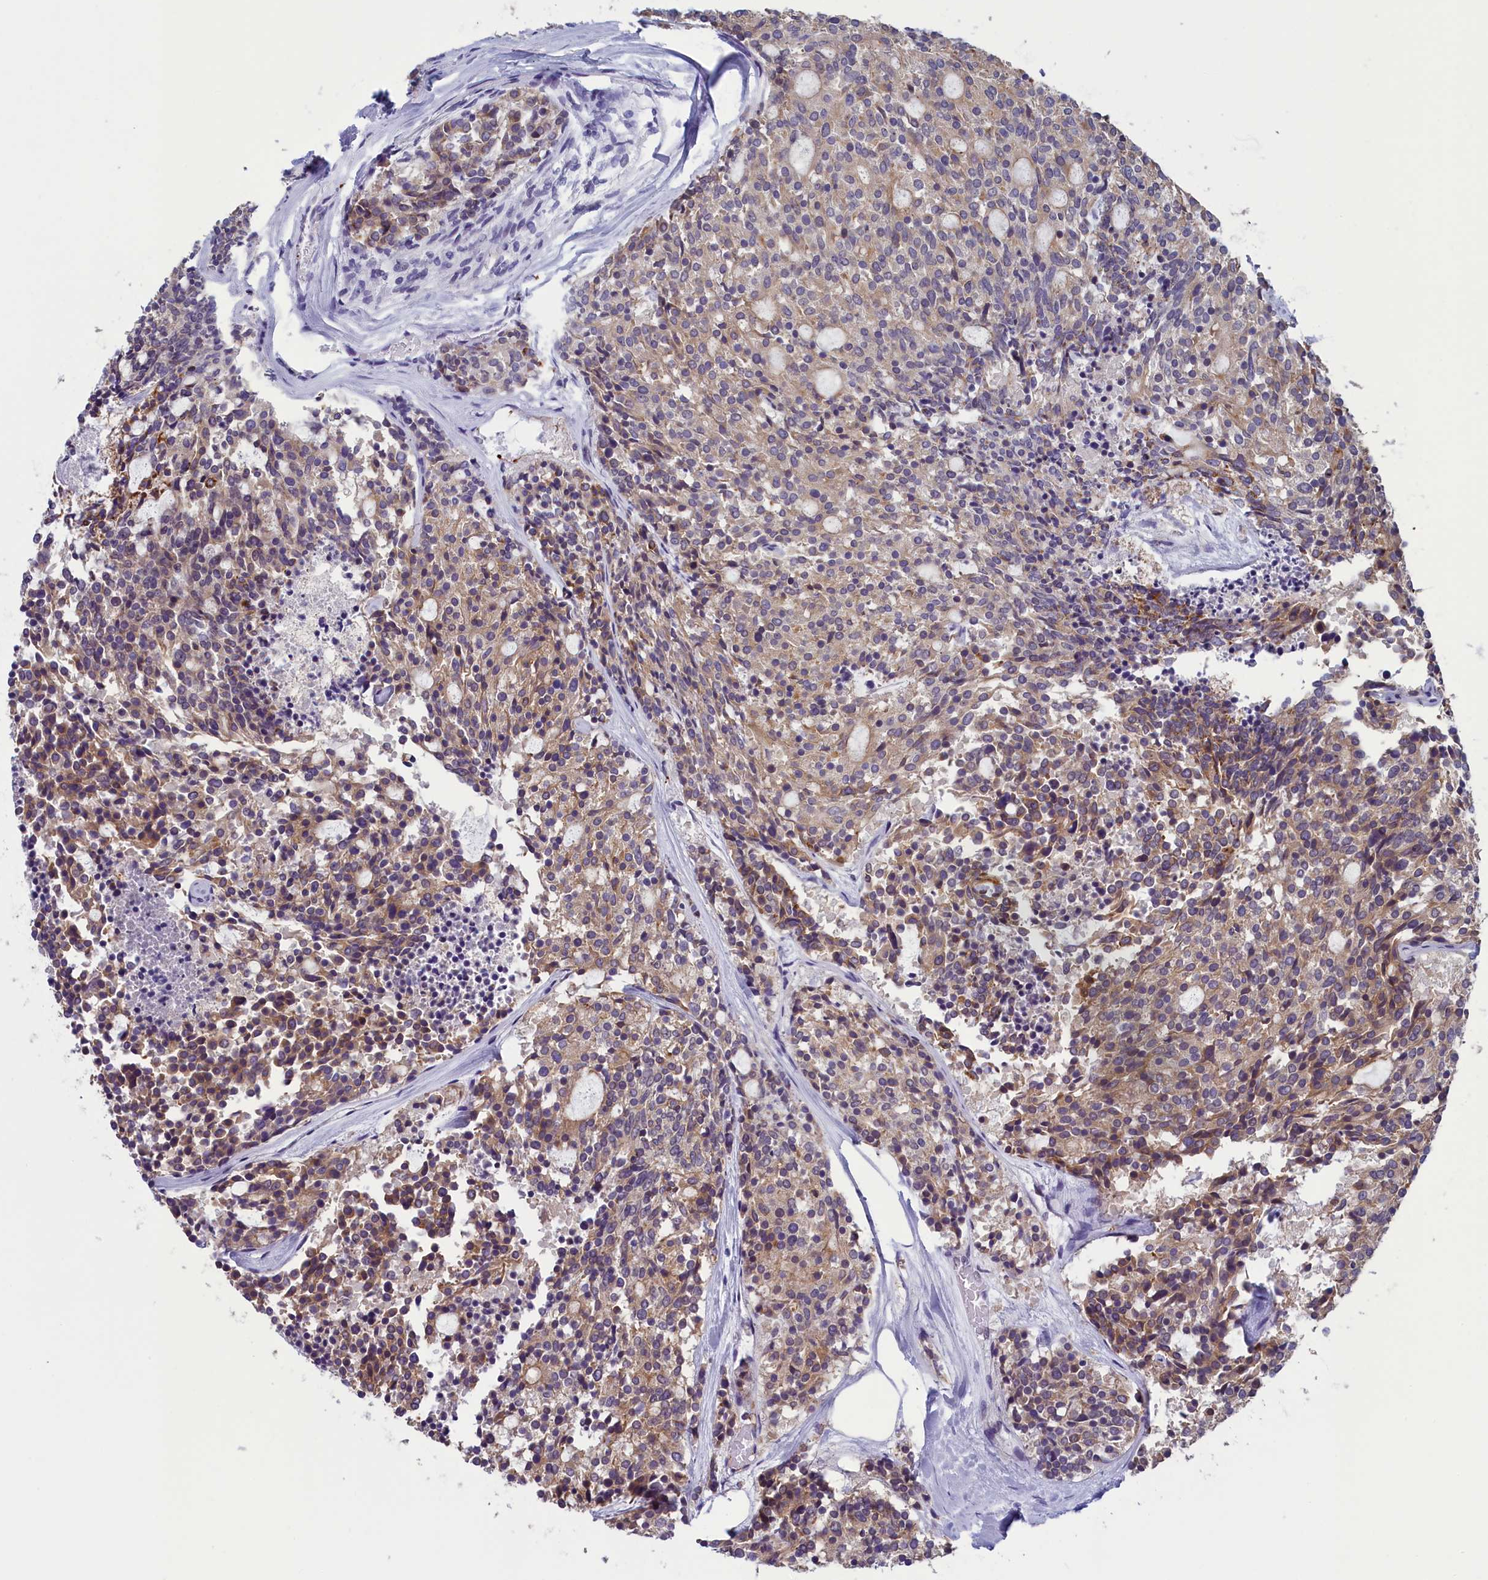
{"staining": {"intensity": "moderate", "quantity": ">75%", "location": "cytoplasmic/membranous"}, "tissue": "carcinoid", "cell_type": "Tumor cells", "image_type": "cancer", "snomed": [{"axis": "morphology", "description": "Carcinoid, malignant, NOS"}, {"axis": "topography", "description": "Pancreas"}], "caption": "Immunohistochemical staining of human carcinoid exhibits medium levels of moderate cytoplasmic/membranous positivity in about >75% of tumor cells. (DAB = brown stain, brightfield microscopy at high magnification).", "gene": "AIFM2", "patient": {"sex": "female", "age": 54}}